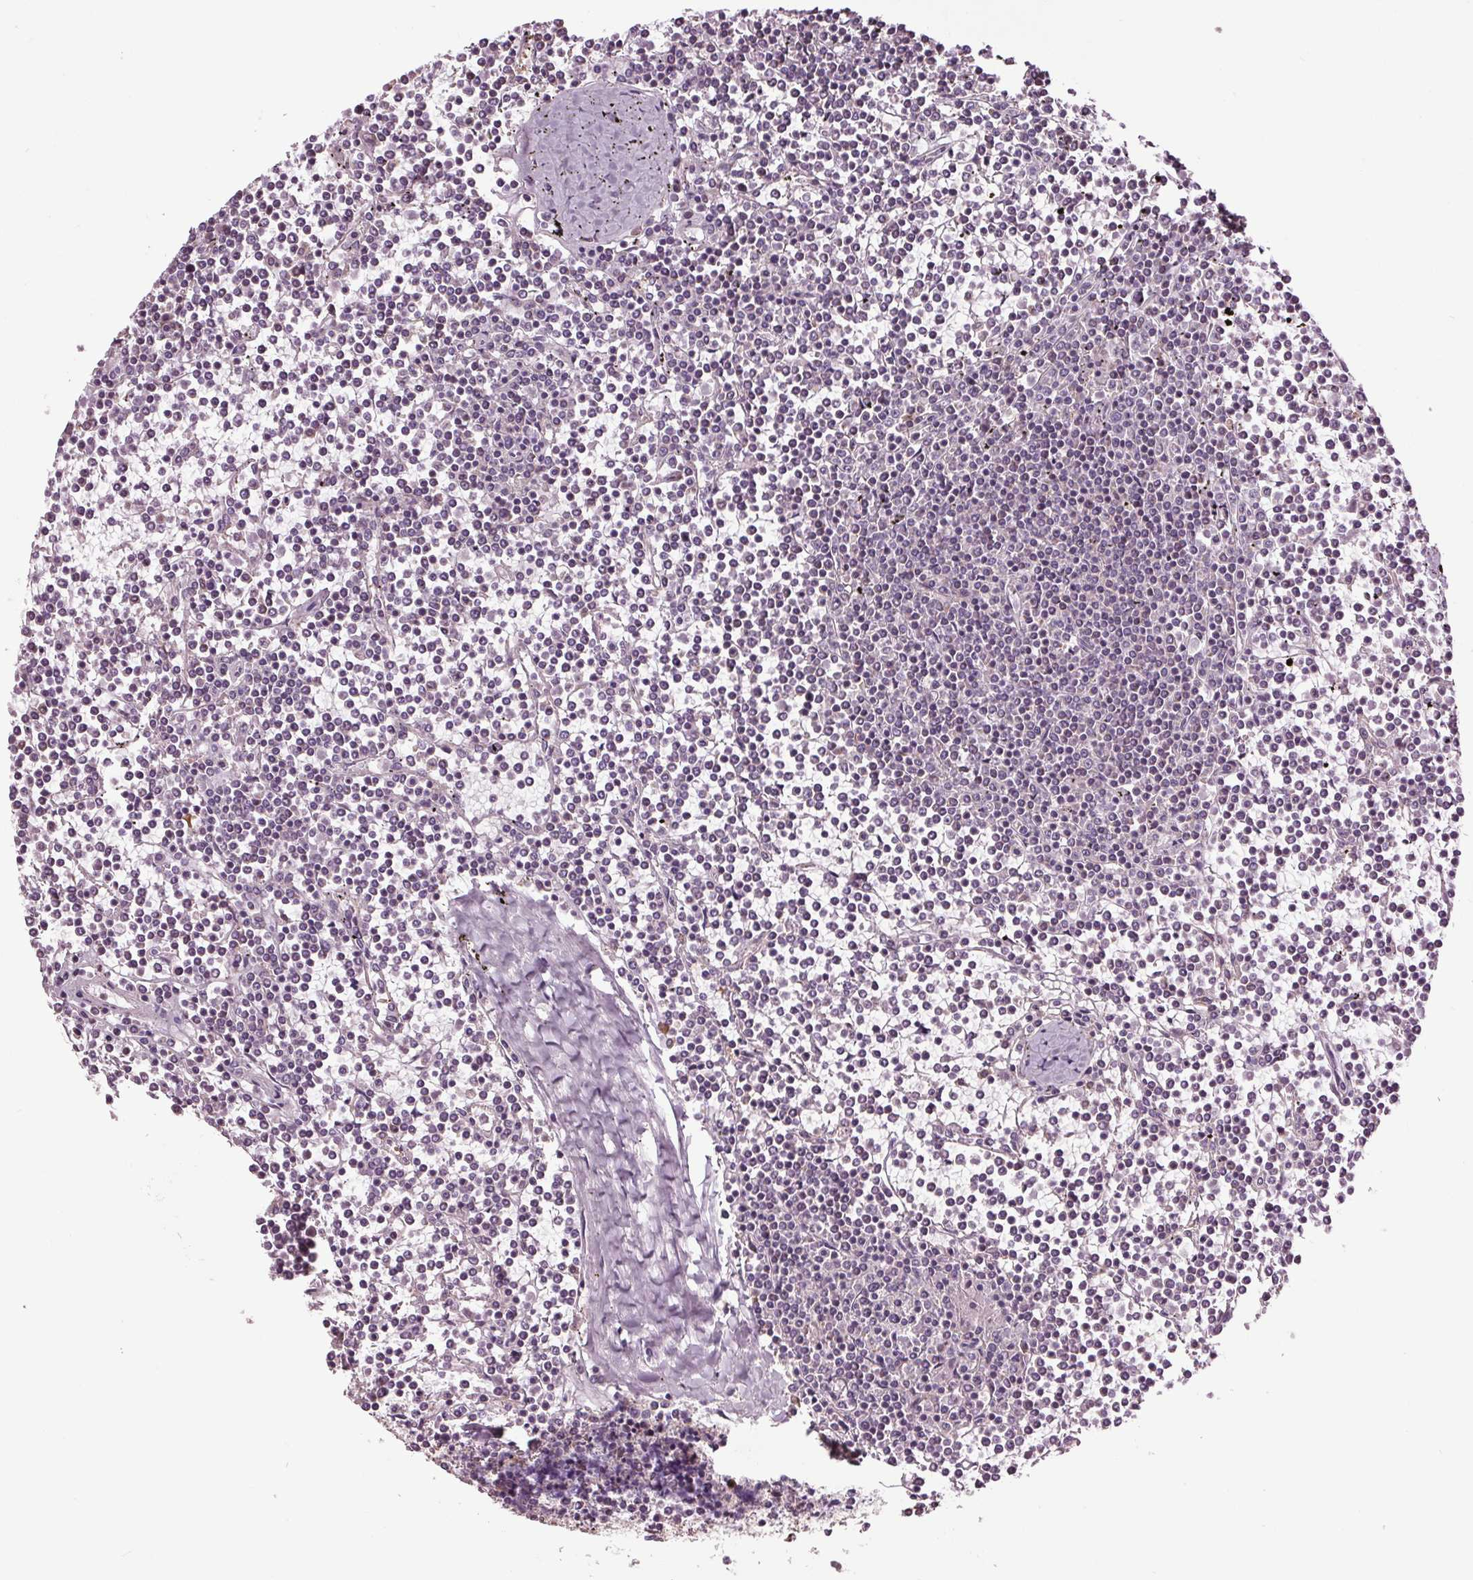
{"staining": {"intensity": "negative", "quantity": "none", "location": "none"}, "tissue": "lymphoma", "cell_type": "Tumor cells", "image_type": "cancer", "snomed": [{"axis": "morphology", "description": "Malignant lymphoma, non-Hodgkin's type, Low grade"}, {"axis": "topography", "description": "Spleen"}], "caption": "Tumor cells show no significant expression in lymphoma. (DAB (3,3'-diaminobenzidine) IHC with hematoxylin counter stain).", "gene": "RNPEP", "patient": {"sex": "female", "age": 19}}